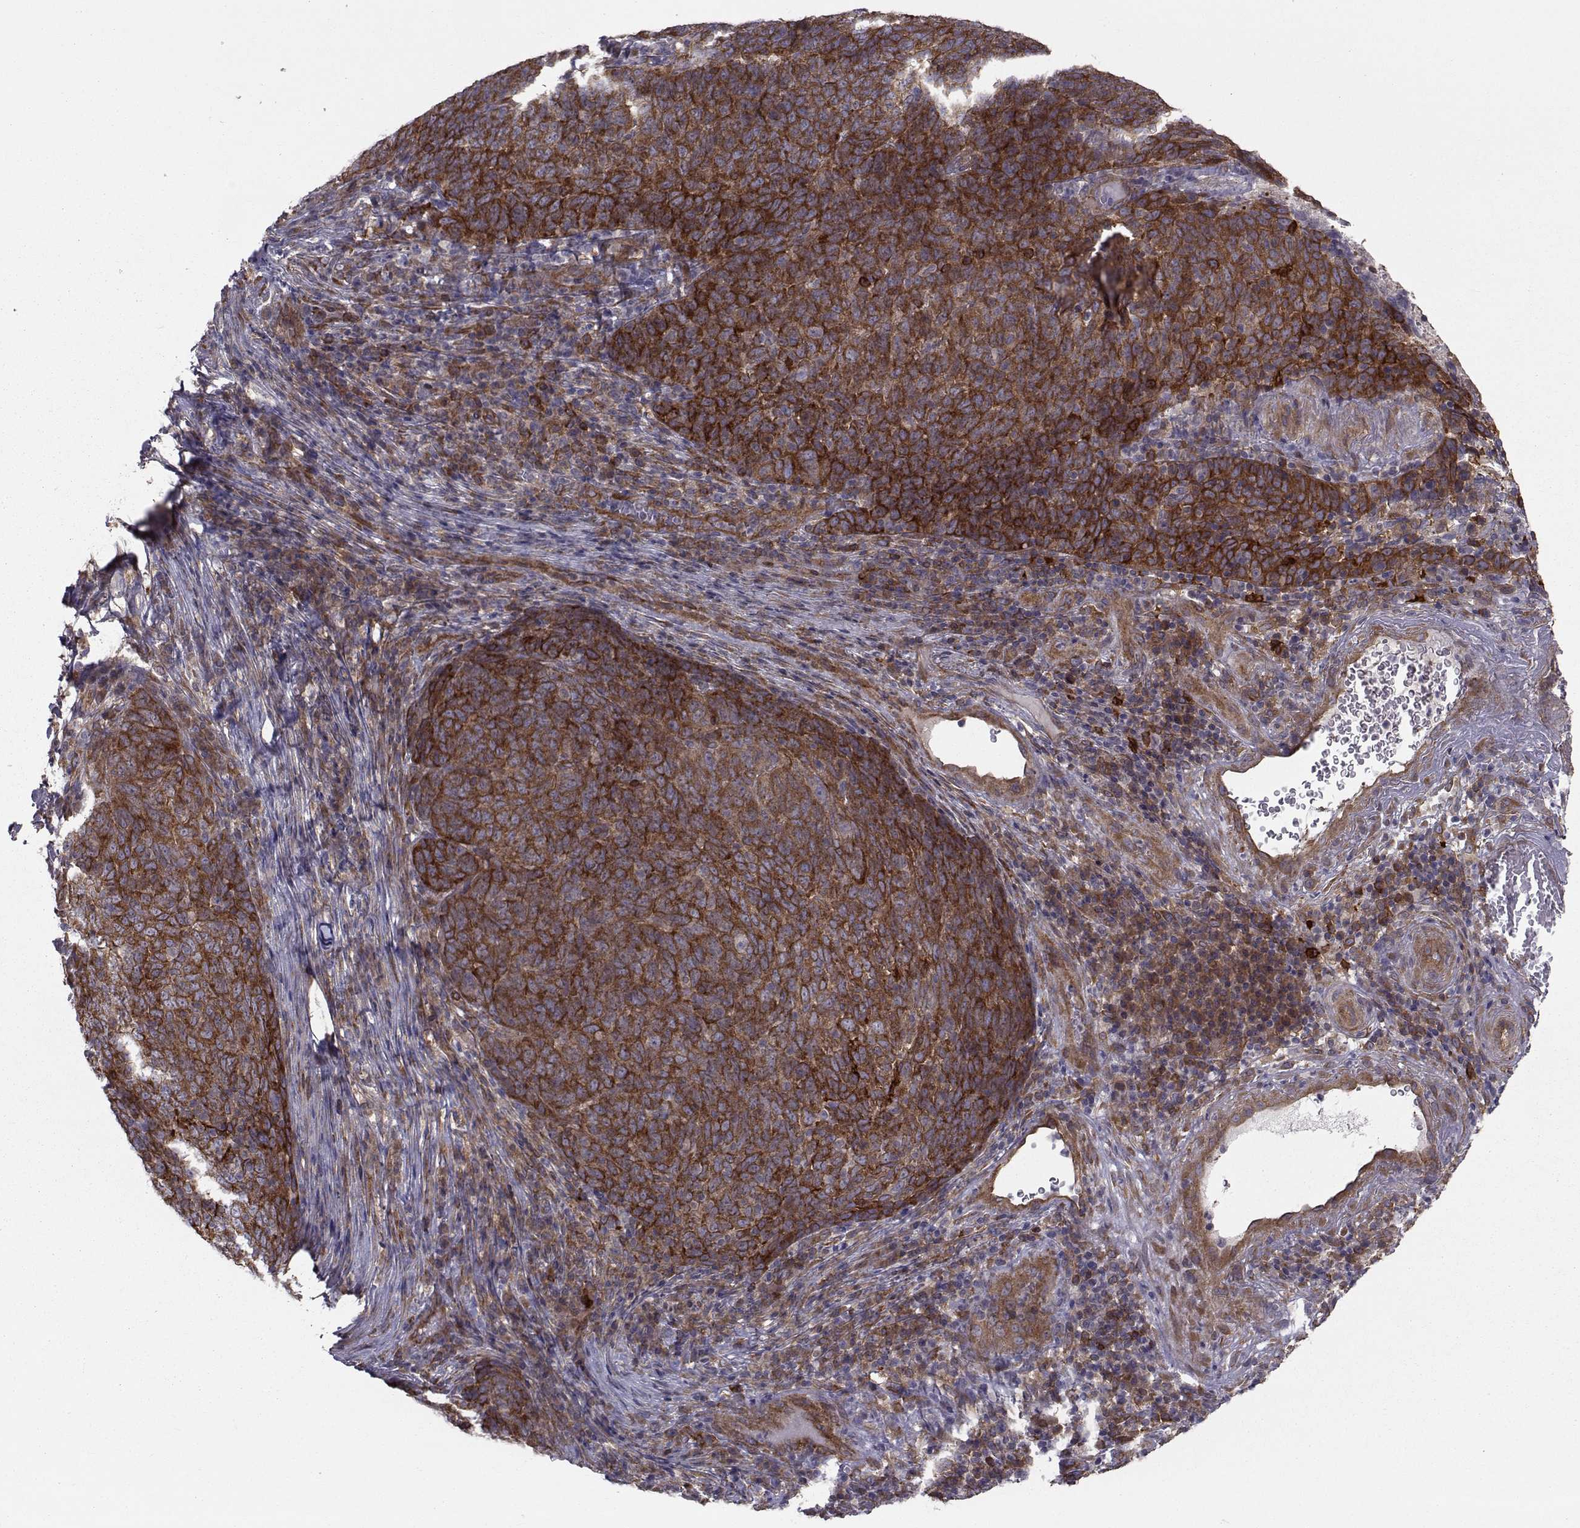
{"staining": {"intensity": "strong", "quantity": ">75%", "location": "cytoplasmic/membranous"}, "tissue": "skin cancer", "cell_type": "Tumor cells", "image_type": "cancer", "snomed": [{"axis": "morphology", "description": "Squamous cell carcinoma, NOS"}, {"axis": "topography", "description": "Skin"}, {"axis": "topography", "description": "Anal"}], "caption": "Immunohistochemical staining of human skin squamous cell carcinoma reveals strong cytoplasmic/membranous protein staining in about >75% of tumor cells. The protein of interest is stained brown, and the nuclei are stained in blue (DAB IHC with brightfield microscopy, high magnification).", "gene": "TRIP10", "patient": {"sex": "female", "age": 51}}